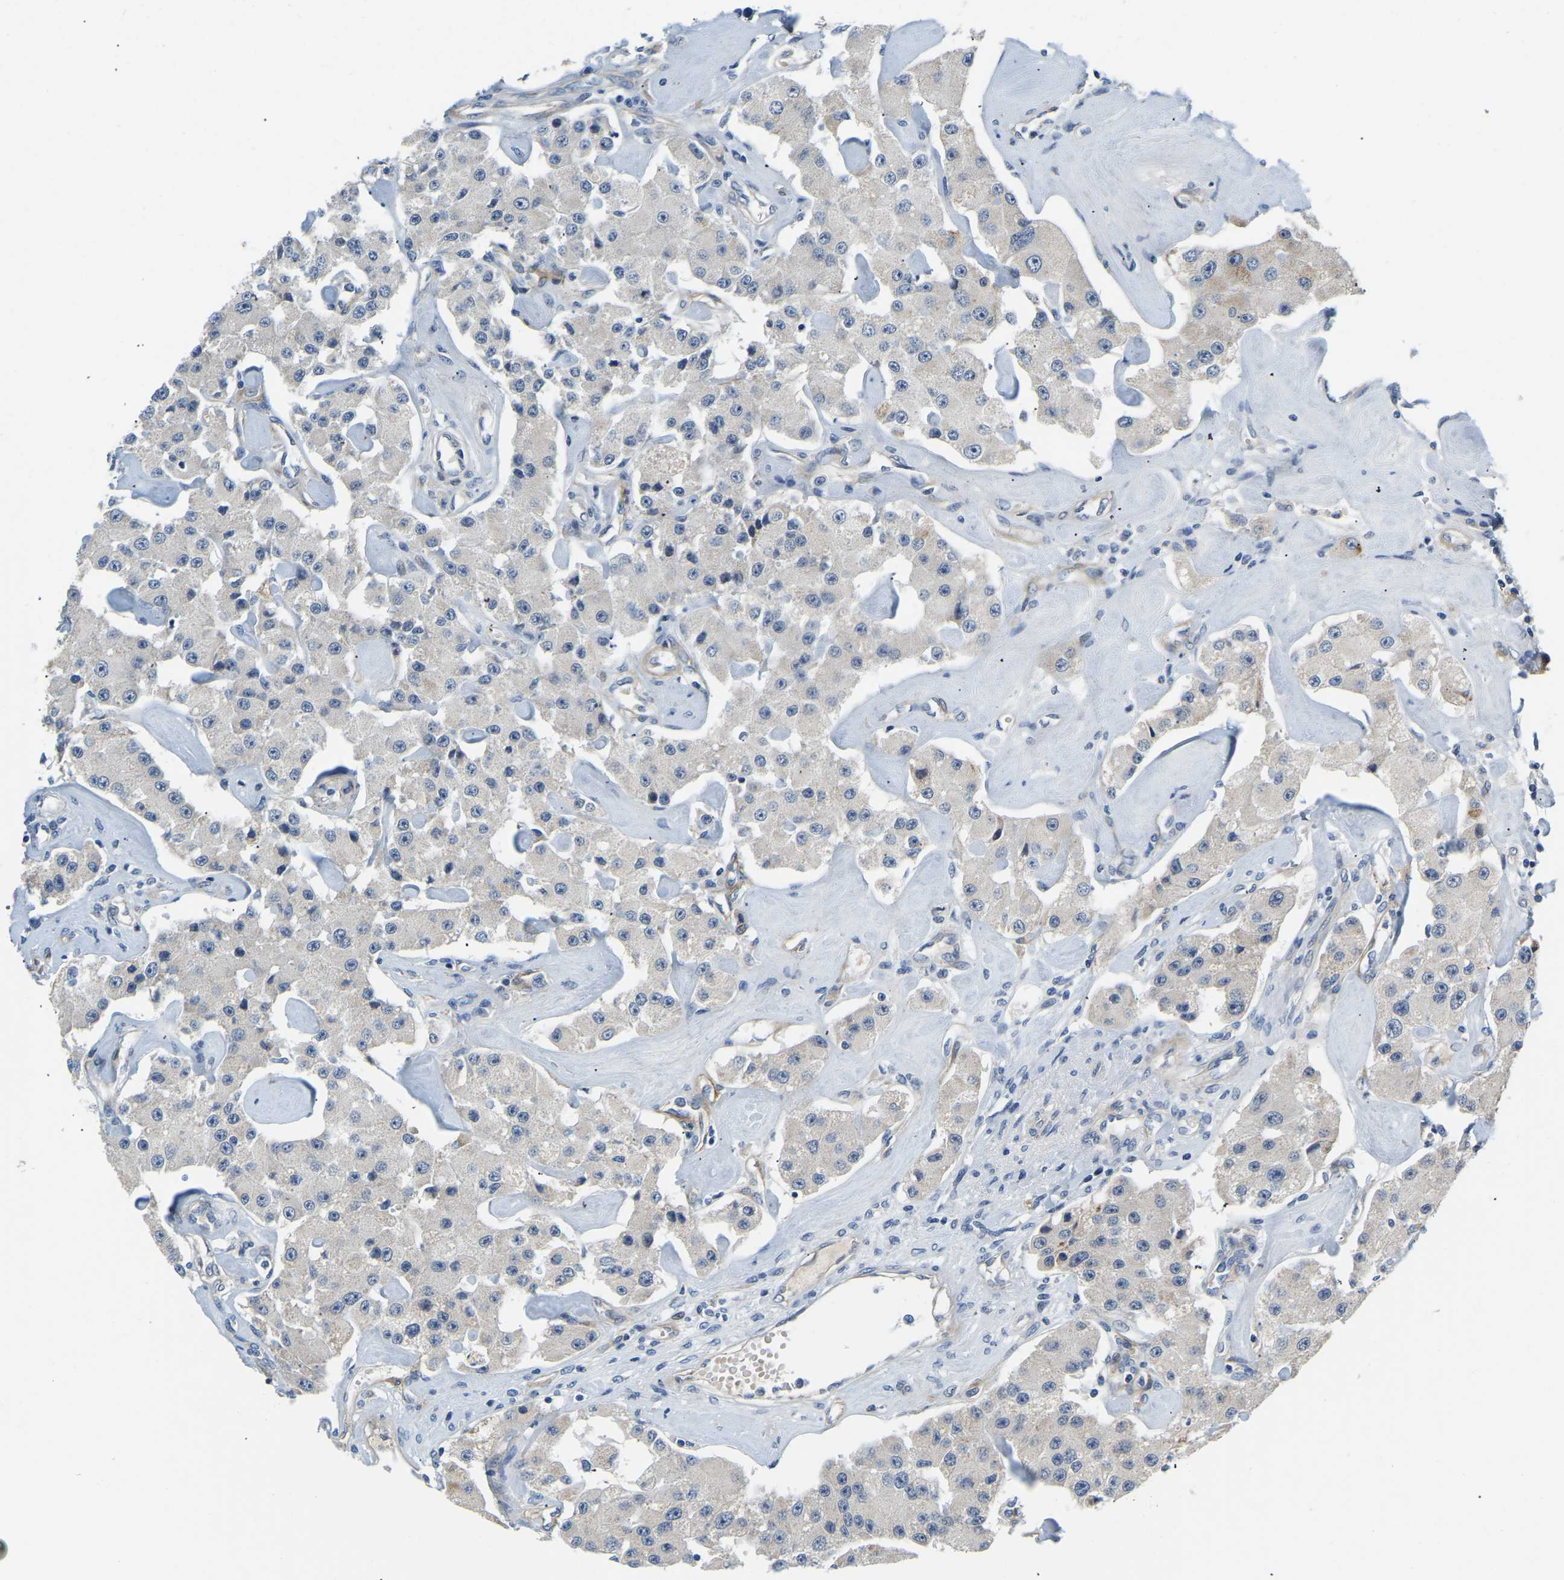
{"staining": {"intensity": "negative", "quantity": "none", "location": "none"}, "tissue": "carcinoid", "cell_type": "Tumor cells", "image_type": "cancer", "snomed": [{"axis": "morphology", "description": "Carcinoid, malignant, NOS"}, {"axis": "topography", "description": "Pancreas"}], "caption": "There is no significant staining in tumor cells of malignant carcinoid.", "gene": "LIAS", "patient": {"sex": "male", "age": 41}}